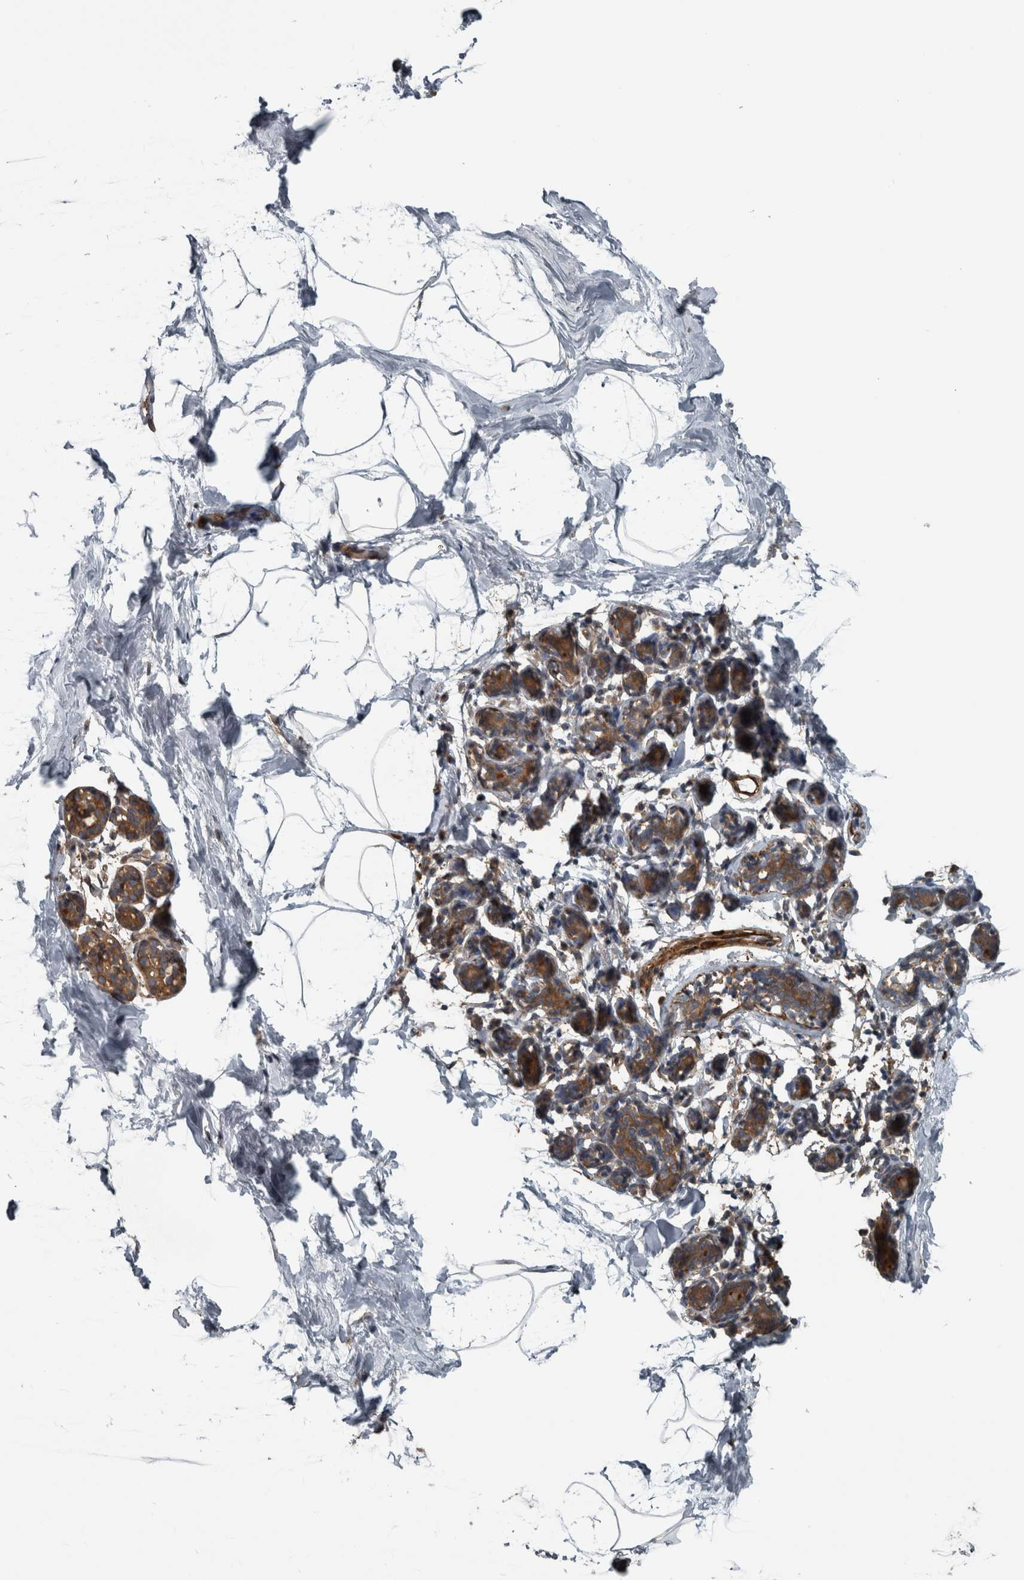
{"staining": {"intensity": "negative", "quantity": "none", "location": "none"}, "tissue": "breast", "cell_type": "Adipocytes", "image_type": "normal", "snomed": [{"axis": "morphology", "description": "Normal tissue, NOS"}, {"axis": "topography", "description": "Breast"}], "caption": "DAB (3,3'-diaminobenzidine) immunohistochemical staining of benign human breast reveals no significant staining in adipocytes.", "gene": "EXOC8", "patient": {"sex": "female", "age": 62}}